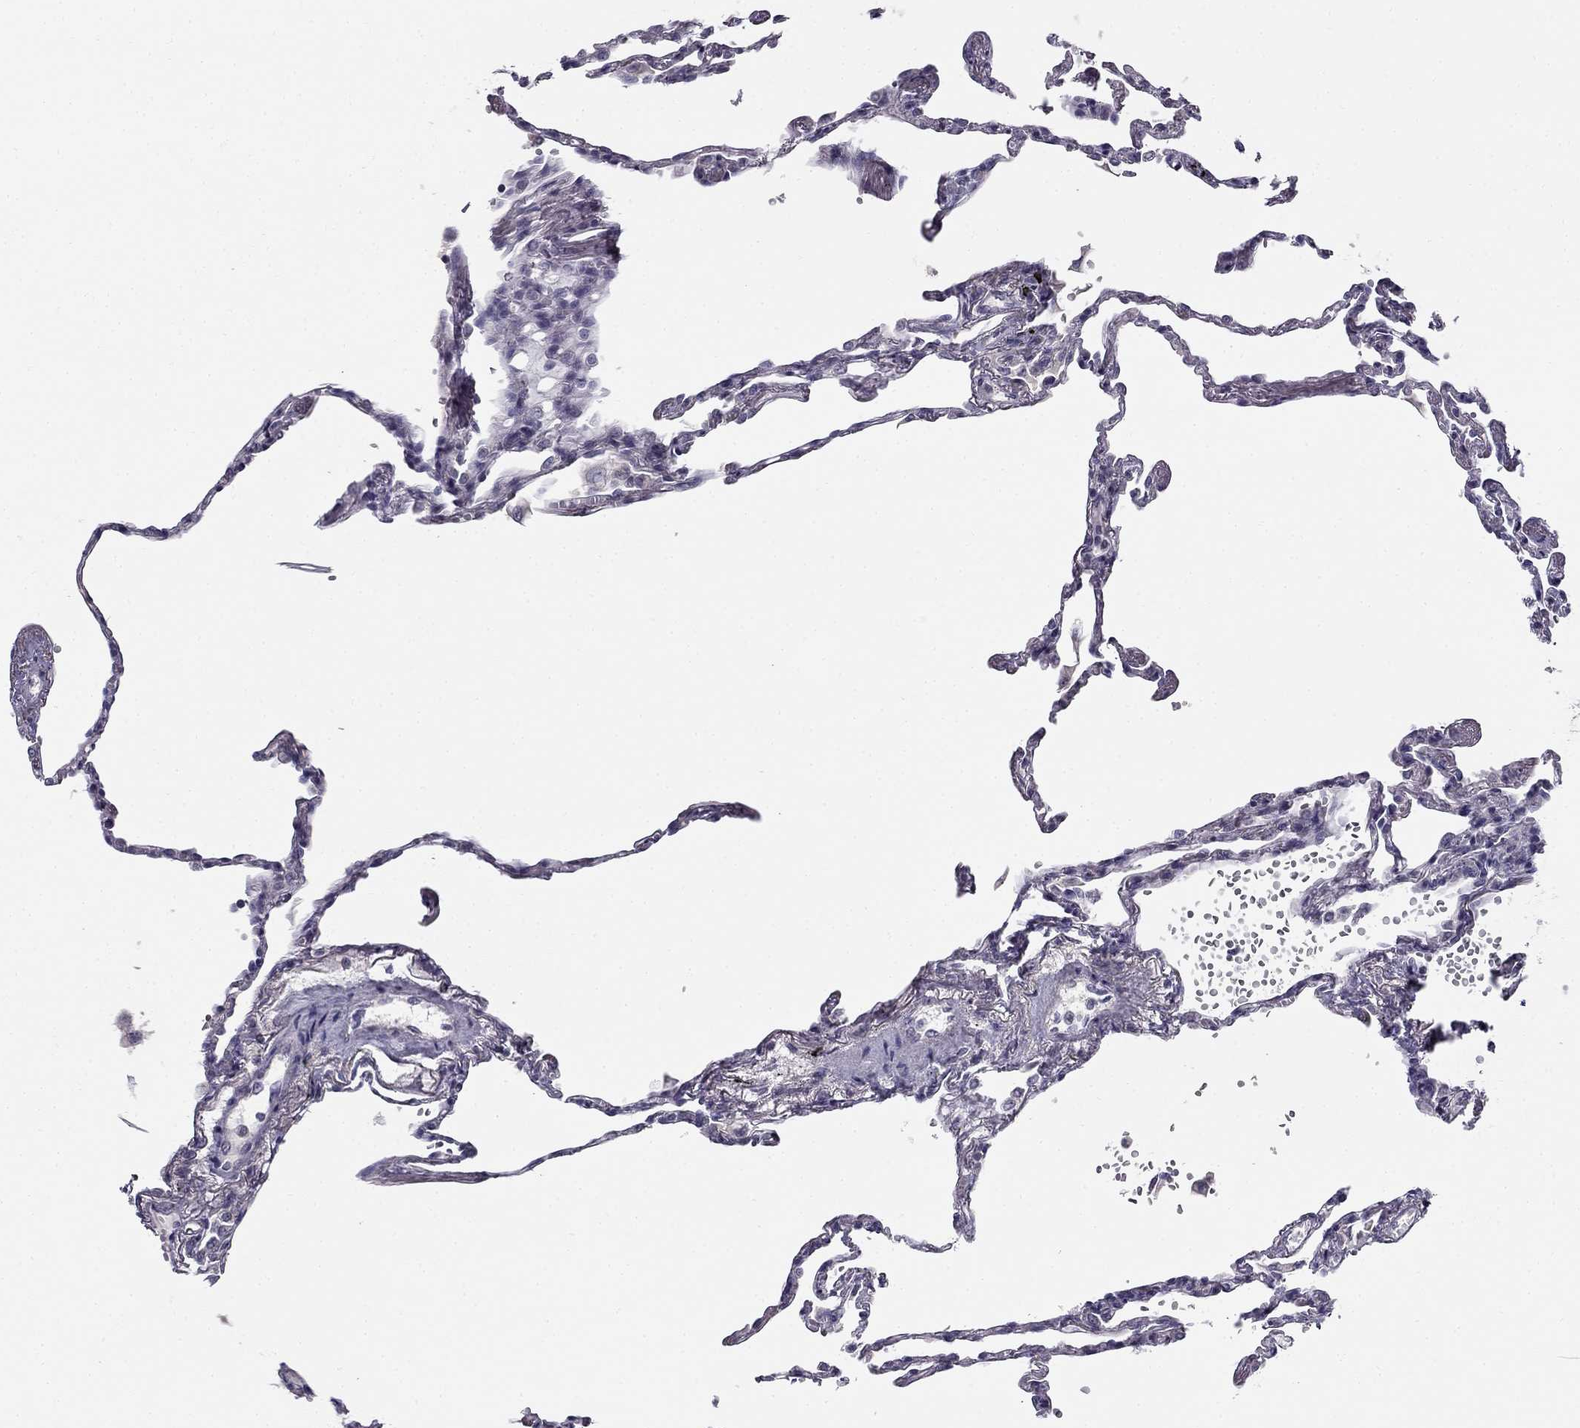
{"staining": {"intensity": "negative", "quantity": "none", "location": "none"}, "tissue": "lung", "cell_type": "Alveolar cells", "image_type": "normal", "snomed": [{"axis": "morphology", "description": "Normal tissue, NOS"}, {"axis": "topography", "description": "Lung"}], "caption": "A high-resolution photomicrograph shows immunohistochemistry (IHC) staining of normal lung, which displays no significant staining in alveolar cells.", "gene": "CNR1", "patient": {"sex": "male", "age": 78}}